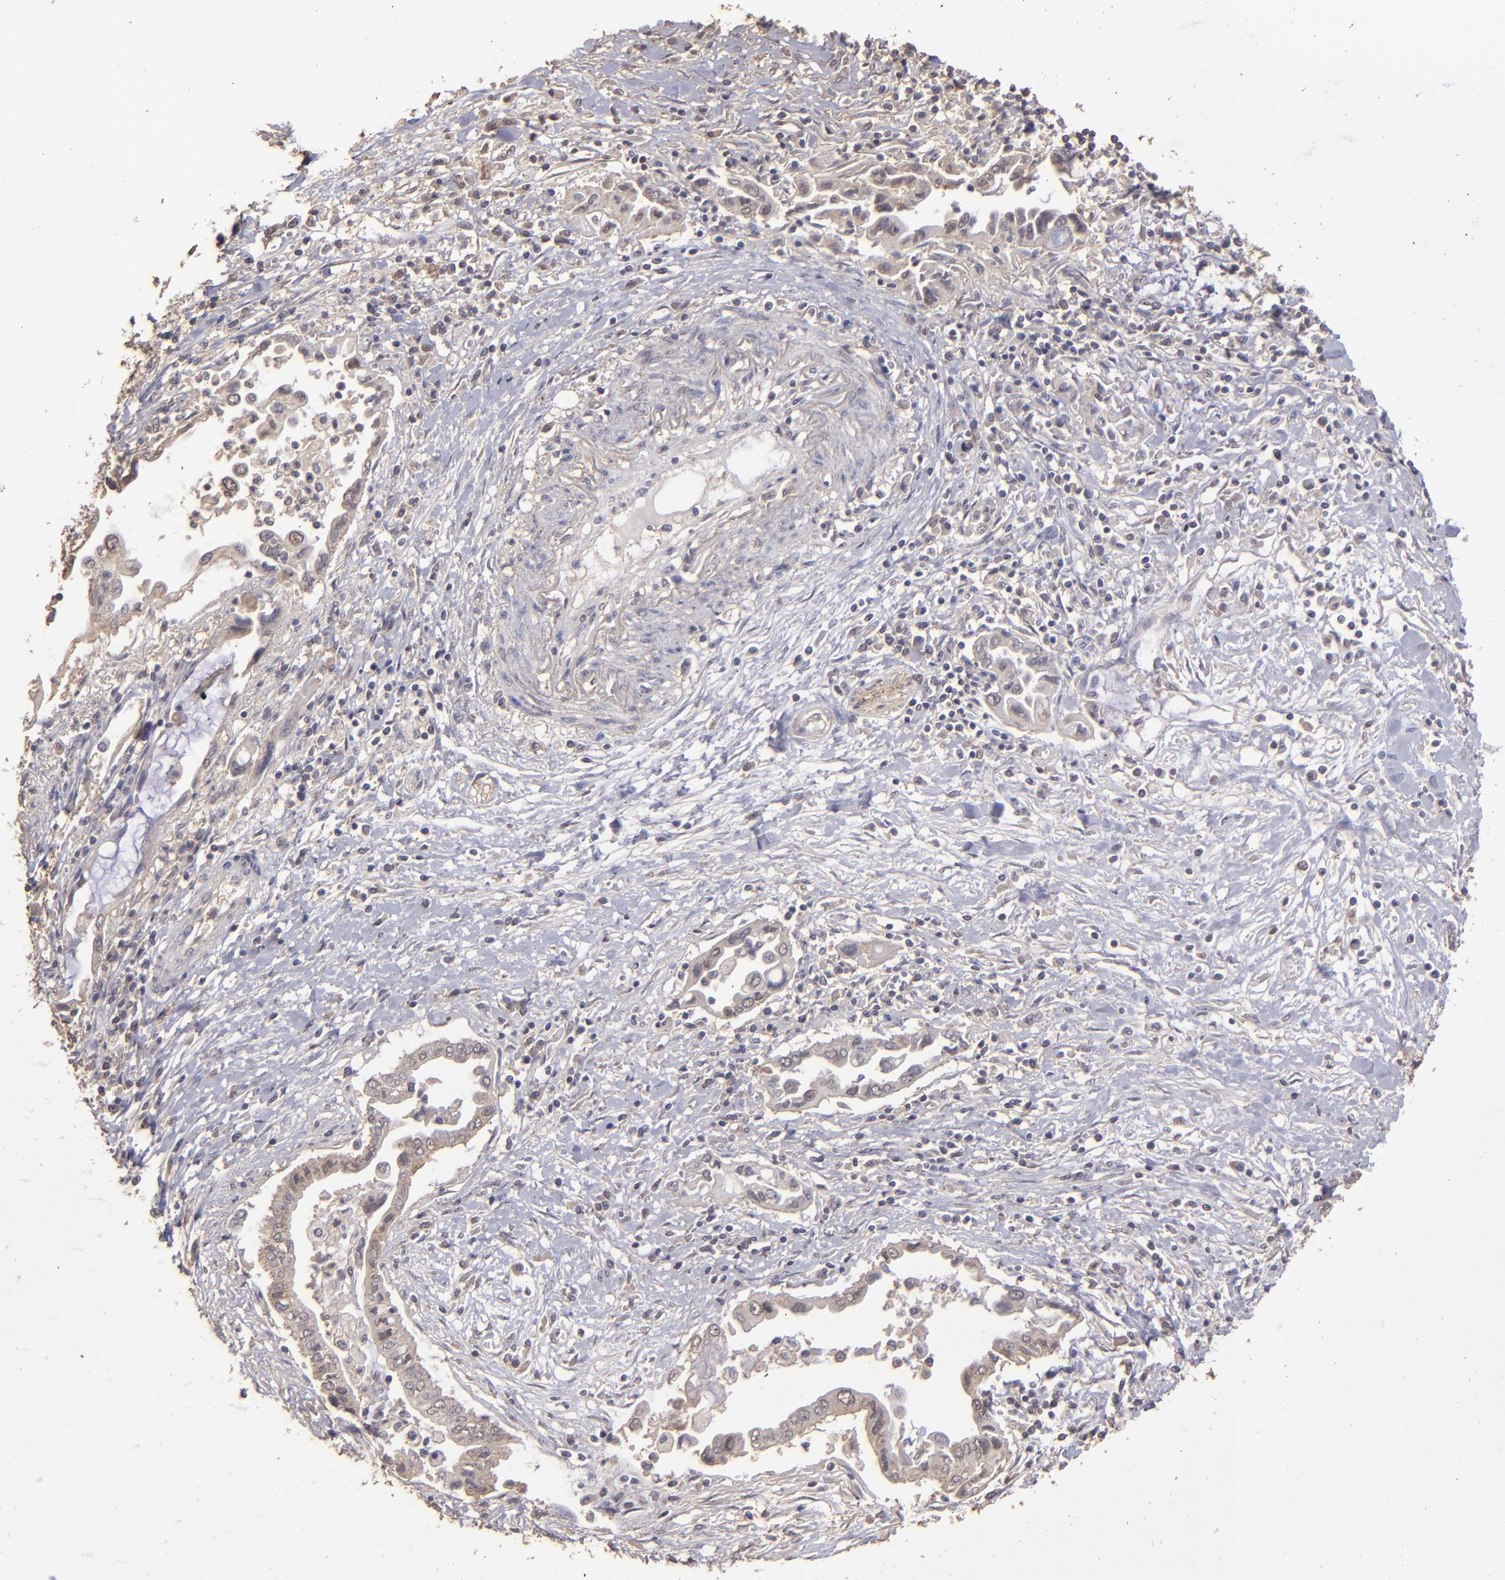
{"staining": {"intensity": "weak", "quantity": "25%-75%", "location": "cytoplasmic/membranous"}, "tissue": "pancreatic cancer", "cell_type": "Tumor cells", "image_type": "cancer", "snomed": [{"axis": "morphology", "description": "Adenocarcinoma, NOS"}, {"axis": "topography", "description": "Pancreas"}], "caption": "Immunohistochemical staining of pancreatic cancer (adenocarcinoma) displays low levels of weak cytoplasmic/membranous protein staining in approximately 25%-75% of tumor cells.", "gene": "FAT1", "patient": {"sex": "female", "age": 57}}